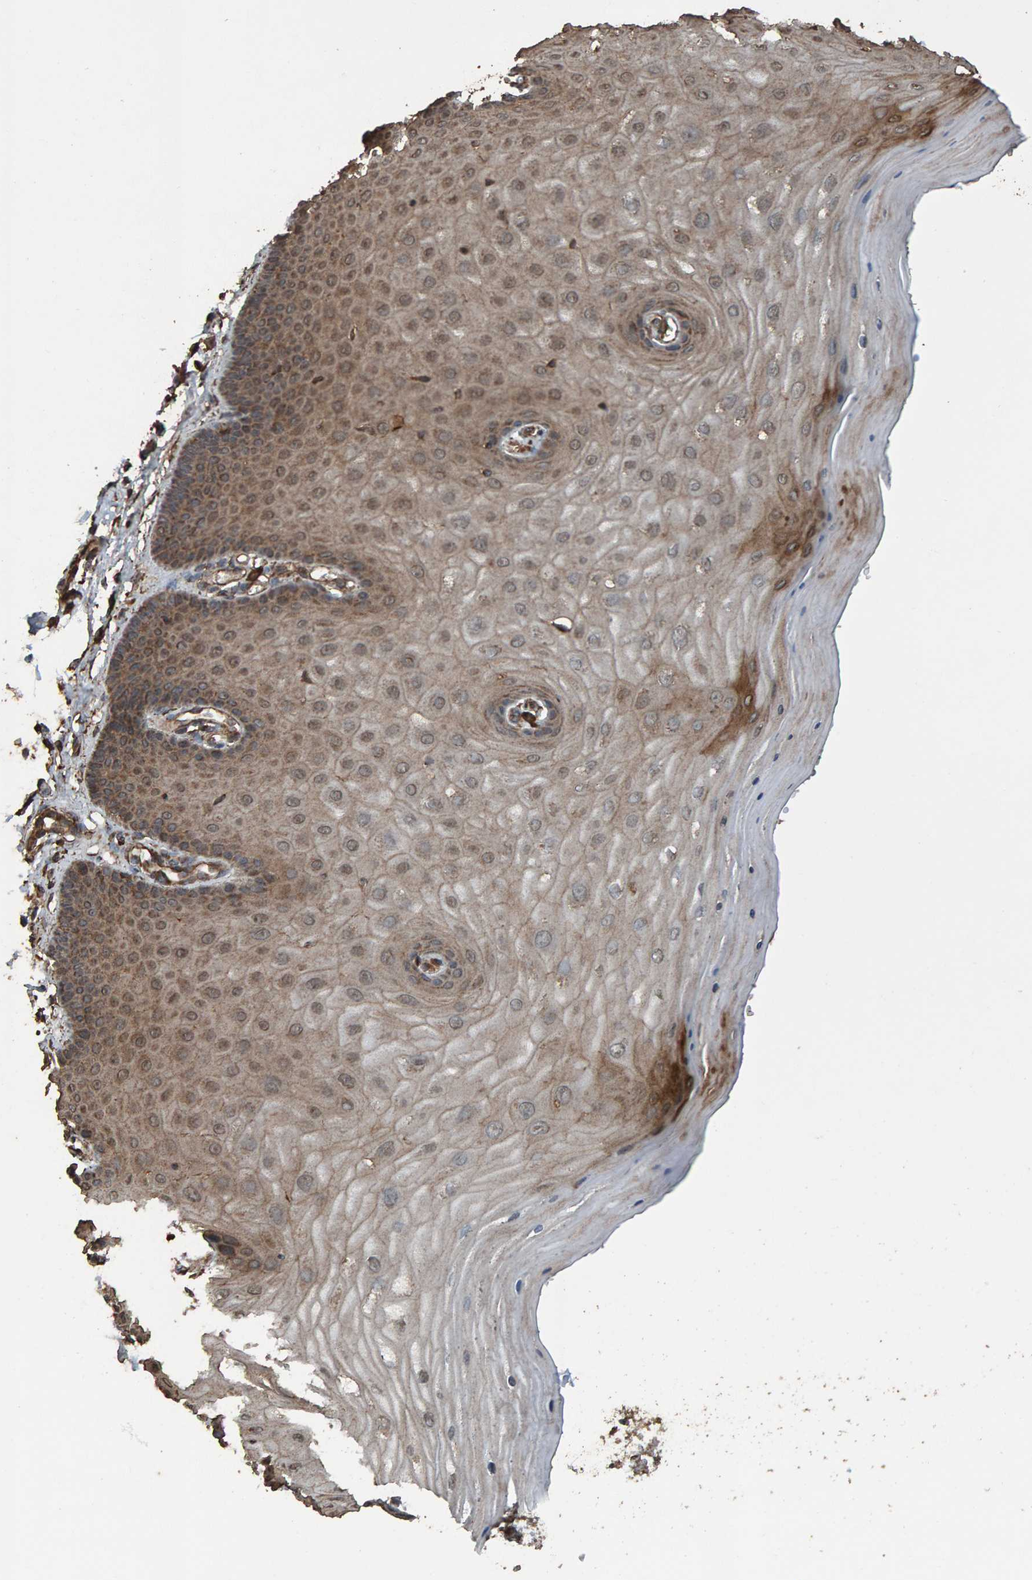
{"staining": {"intensity": "moderate", "quantity": "25%-75%", "location": "cytoplasmic/membranous"}, "tissue": "cervix", "cell_type": "Glandular cells", "image_type": "normal", "snomed": [{"axis": "morphology", "description": "Normal tissue, NOS"}, {"axis": "topography", "description": "Cervix"}], "caption": "An image of human cervix stained for a protein demonstrates moderate cytoplasmic/membranous brown staining in glandular cells.", "gene": "DUS1L", "patient": {"sex": "female", "age": 55}}